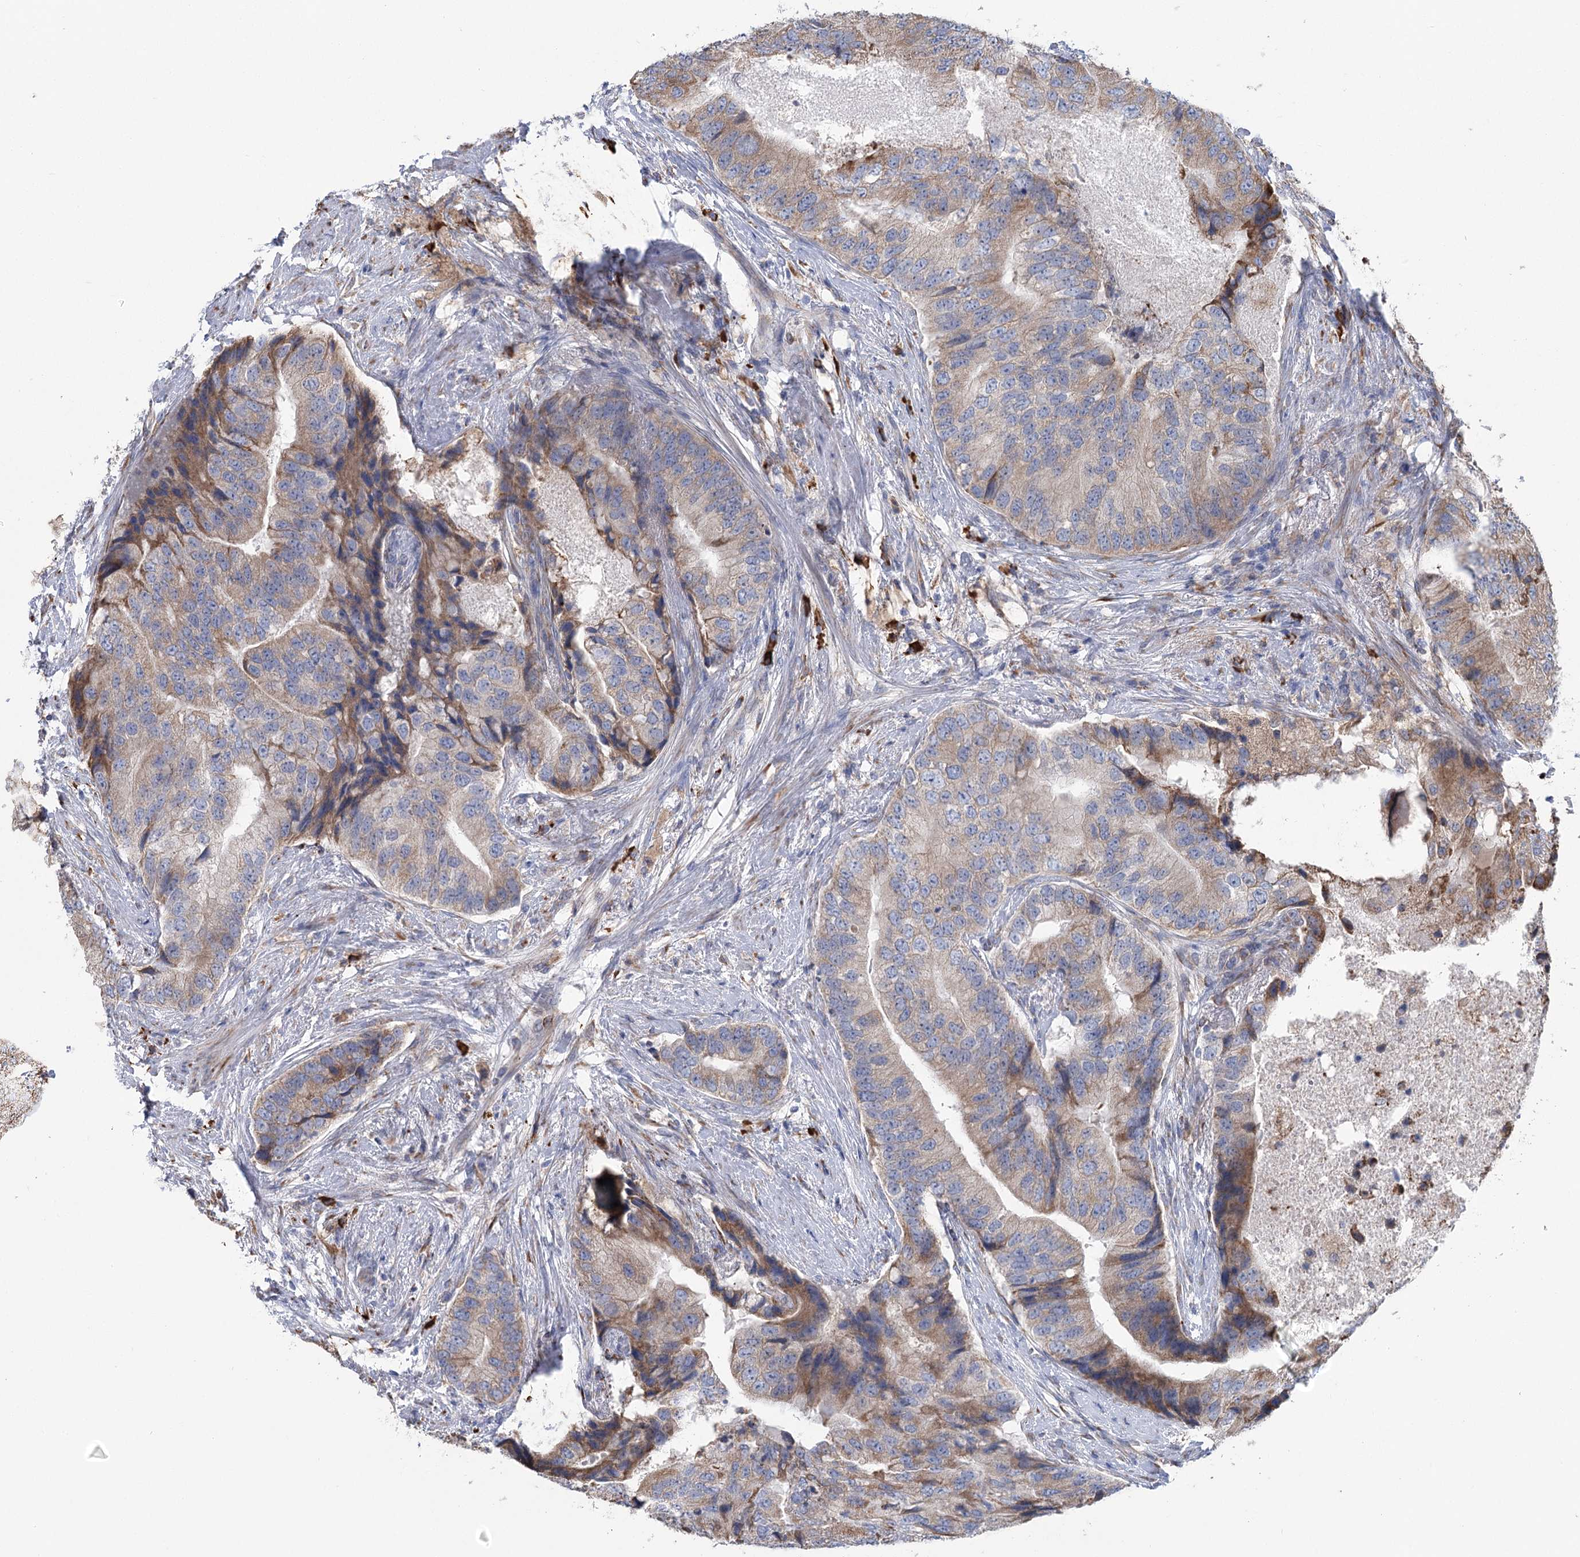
{"staining": {"intensity": "moderate", "quantity": ">75%", "location": "cytoplasmic/membranous"}, "tissue": "prostate cancer", "cell_type": "Tumor cells", "image_type": "cancer", "snomed": [{"axis": "morphology", "description": "Adenocarcinoma, High grade"}, {"axis": "topography", "description": "Prostate"}], "caption": "Adenocarcinoma (high-grade) (prostate) stained with IHC displays moderate cytoplasmic/membranous staining in approximately >75% of tumor cells.", "gene": "METTL24", "patient": {"sex": "male", "age": 70}}